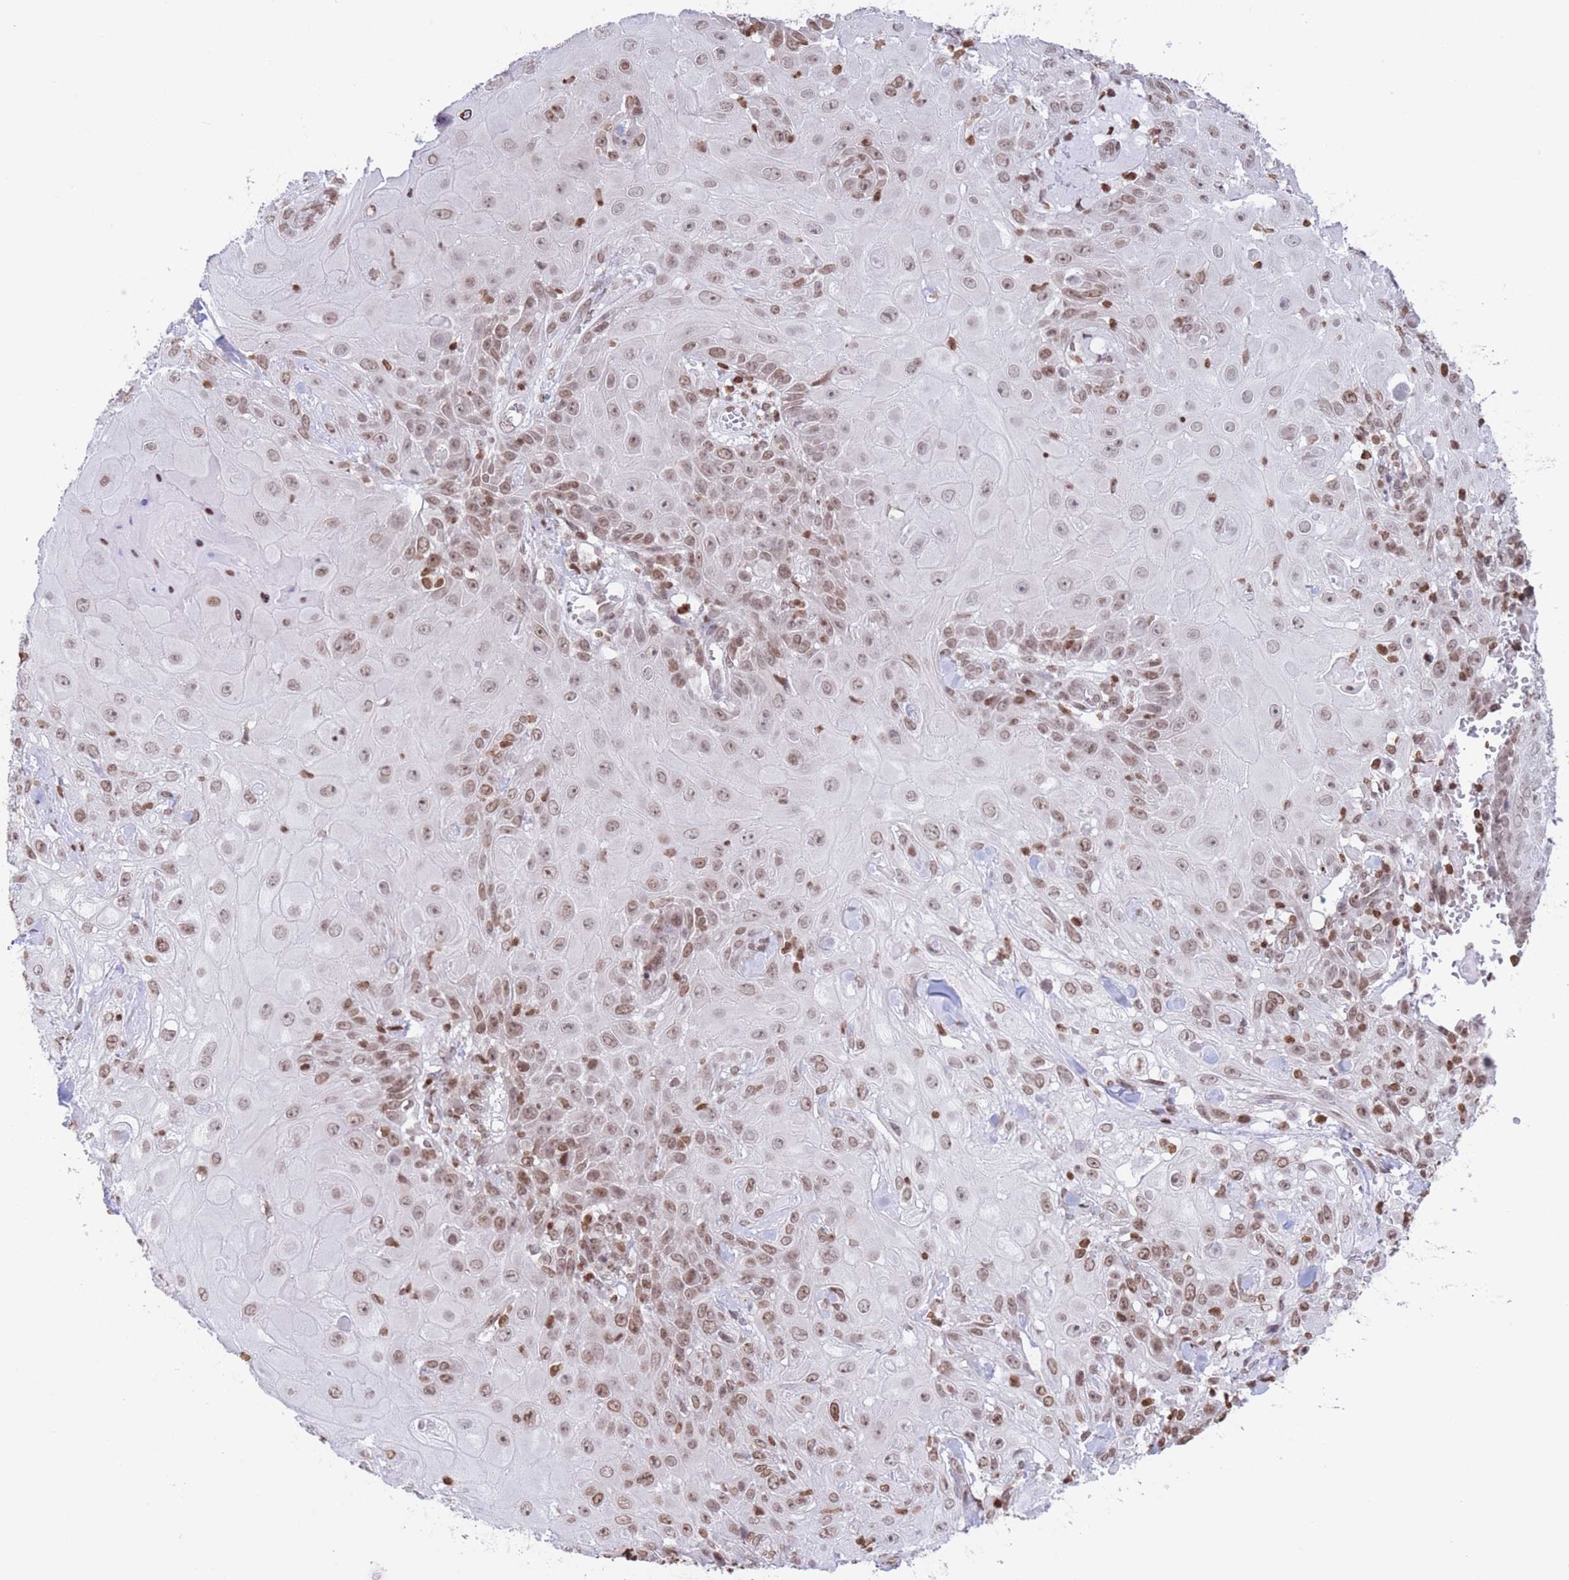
{"staining": {"intensity": "moderate", "quantity": ">75%", "location": "nuclear"}, "tissue": "skin cancer", "cell_type": "Tumor cells", "image_type": "cancer", "snomed": [{"axis": "morphology", "description": "Normal tissue, NOS"}, {"axis": "morphology", "description": "Squamous cell carcinoma, NOS"}, {"axis": "topography", "description": "Skin"}, {"axis": "topography", "description": "Cartilage tissue"}], "caption": "Protein staining of skin squamous cell carcinoma tissue shows moderate nuclear positivity in about >75% of tumor cells.", "gene": "H2BC11", "patient": {"sex": "female", "age": 79}}